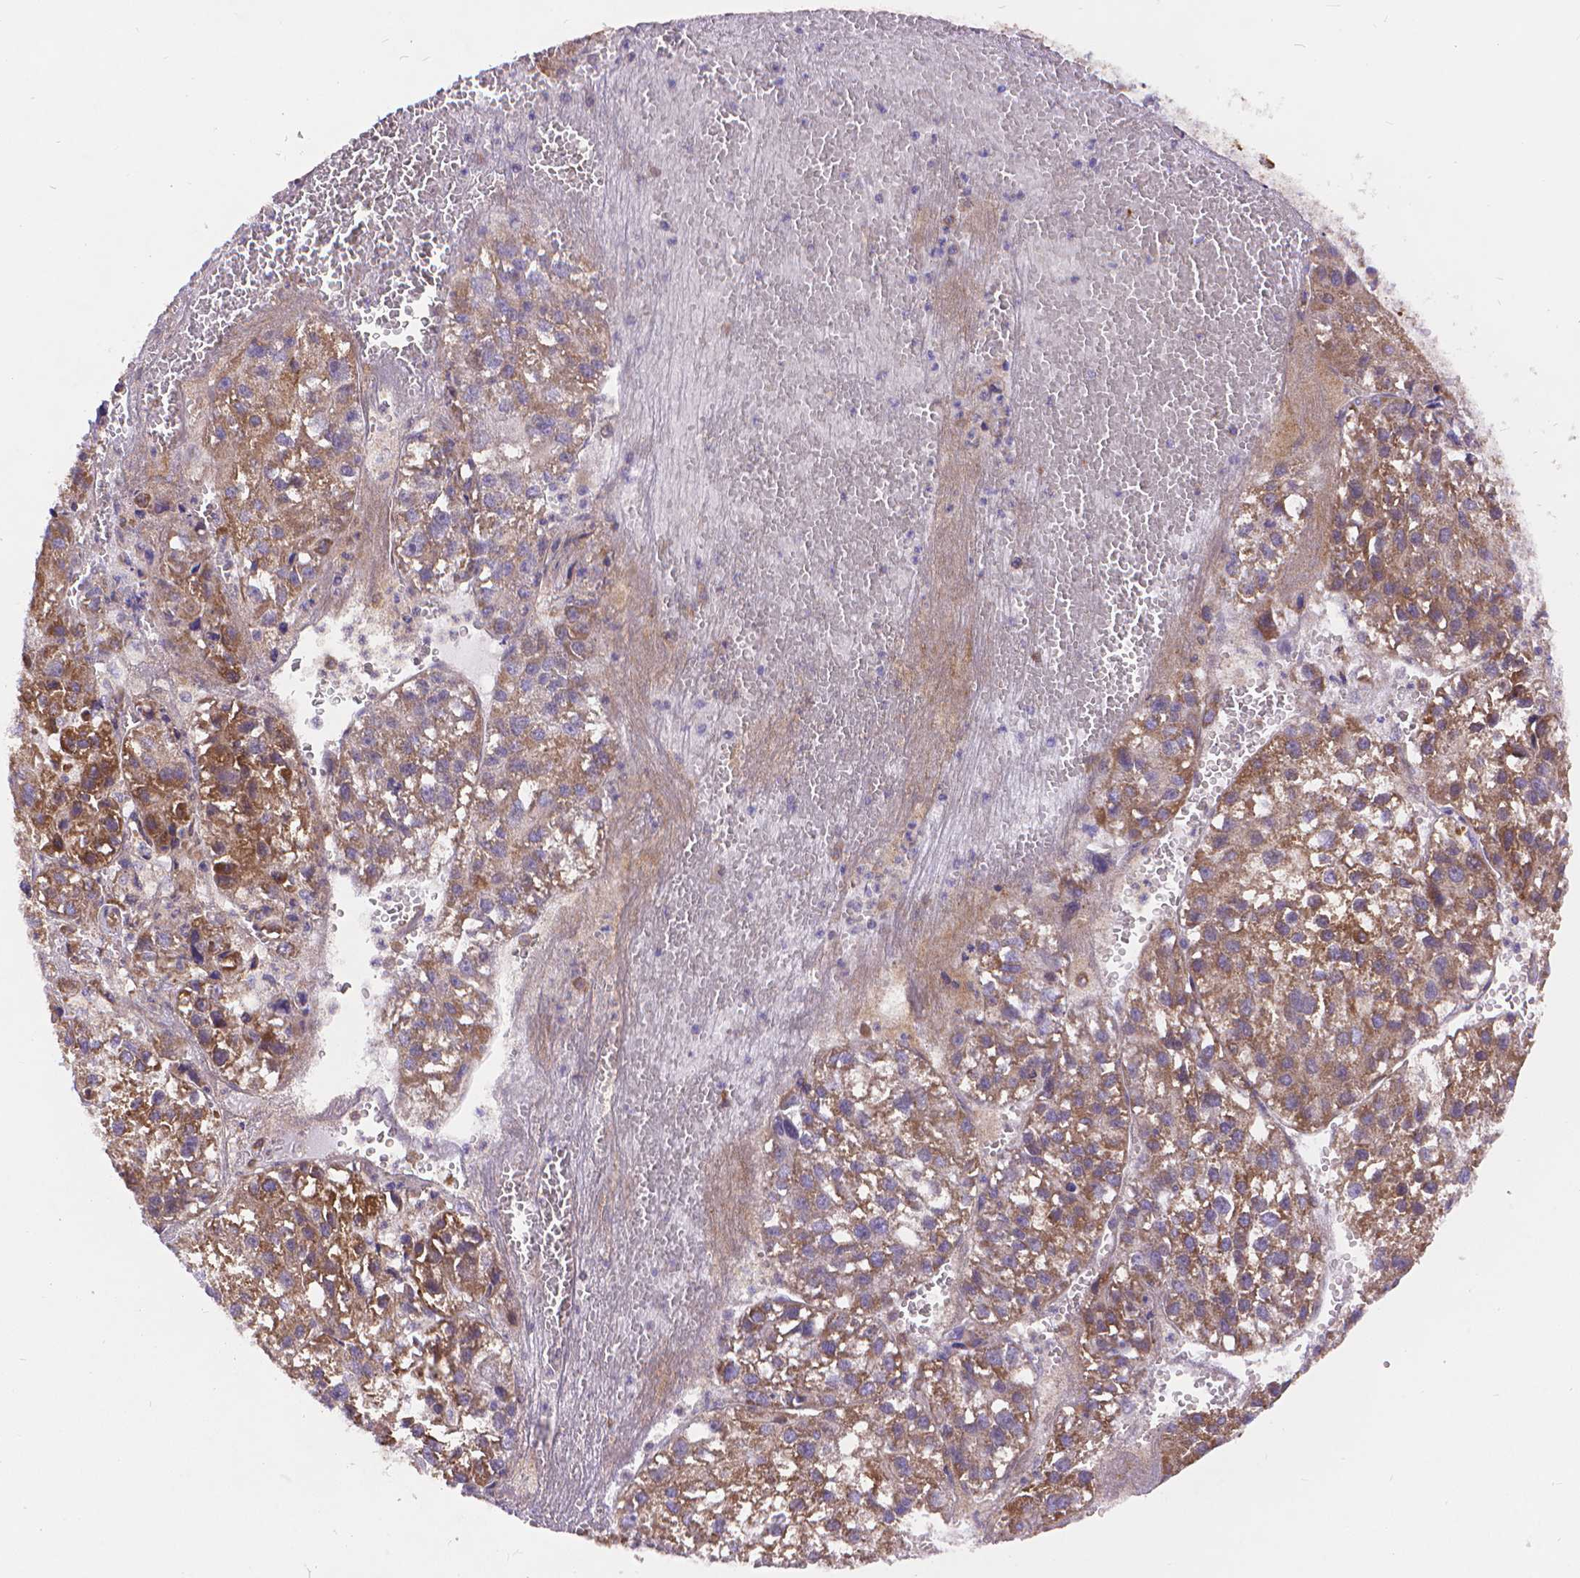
{"staining": {"intensity": "weak", "quantity": ">75%", "location": "cytoplasmic/membranous"}, "tissue": "liver cancer", "cell_type": "Tumor cells", "image_type": "cancer", "snomed": [{"axis": "morphology", "description": "Carcinoma, Hepatocellular, NOS"}, {"axis": "topography", "description": "Liver"}], "caption": "Weak cytoplasmic/membranous protein positivity is present in about >75% of tumor cells in liver hepatocellular carcinoma.", "gene": "ARAP1", "patient": {"sex": "female", "age": 70}}